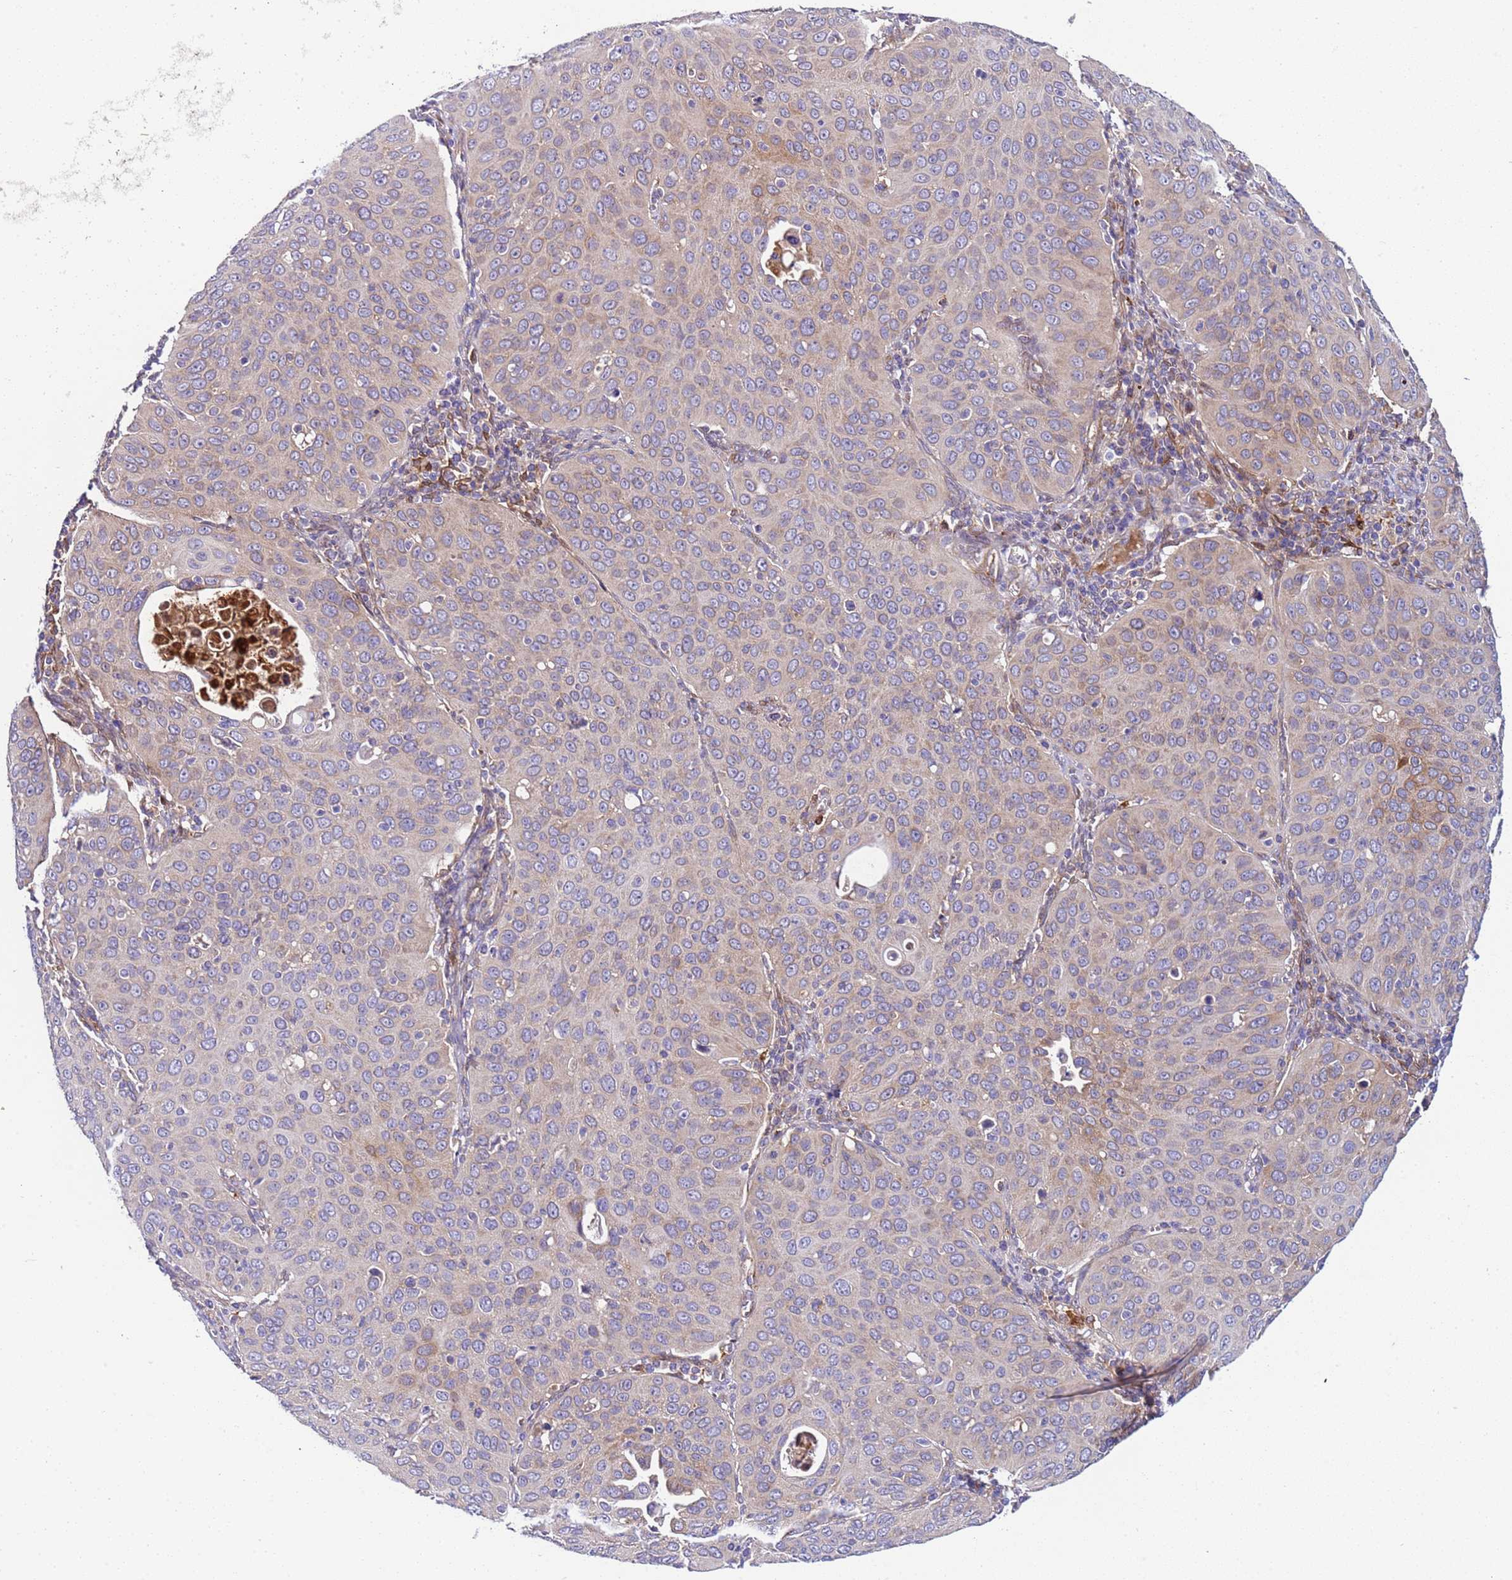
{"staining": {"intensity": "weak", "quantity": "25%-75%", "location": "cytoplasmic/membranous"}, "tissue": "cervical cancer", "cell_type": "Tumor cells", "image_type": "cancer", "snomed": [{"axis": "morphology", "description": "Squamous cell carcinoma, NOS"}, {"axis": "topography", "description": "Cervix"}], "caption": "Protein staining reveals weak cytoplasmic/membranous positivity in about 25%-75% of tumor cells in cervical cancer (squamous cell carcinoma).", "gene": "PAQR7", "patient": {"sex": "female", "age": 36}}